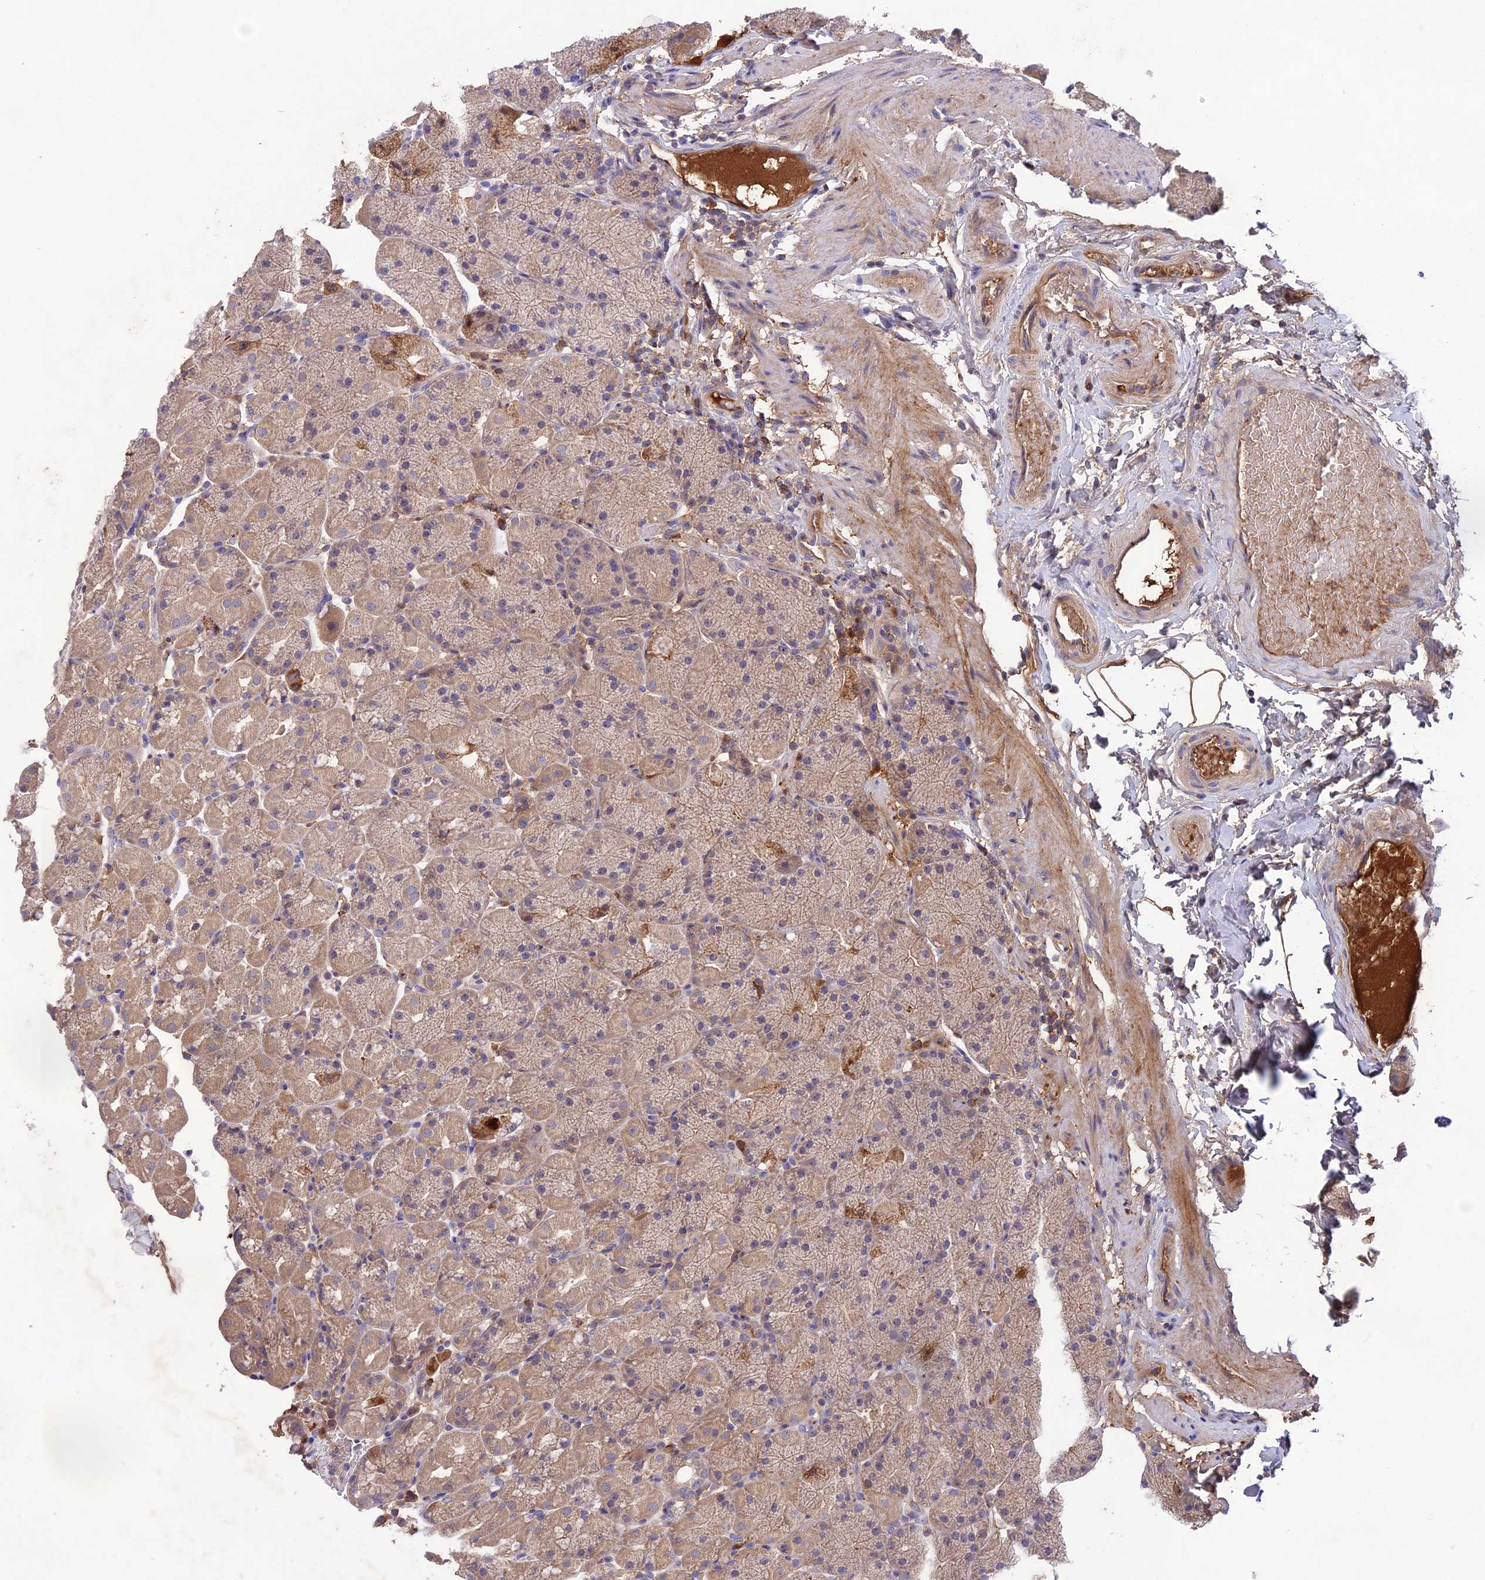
{"staining": {"intensity": "moderate", "quantity": "25%-75%", "location": "cytoplasmic/membranous"}, "tissue": "stomach", "cell_type": "Glandular cells", "image_type": "normal", "snomed": [{"axis": "morphology", "description": "Normal tissue, NOS"}, {"axis": "topography", "description": "Stomach, upper"}, {"axis": "topography", "description": "Stomach, lower"}], "caption": "Immunohistochemistry (DAB (3,3'-diaminobenzidine)) staining of normal human stomach shows moderate cytoplasmic/membranous protein expression in about 25%-75% of glandular cells.", "gene": "ADO", "patient": {"sex": "male", "age": 67}}